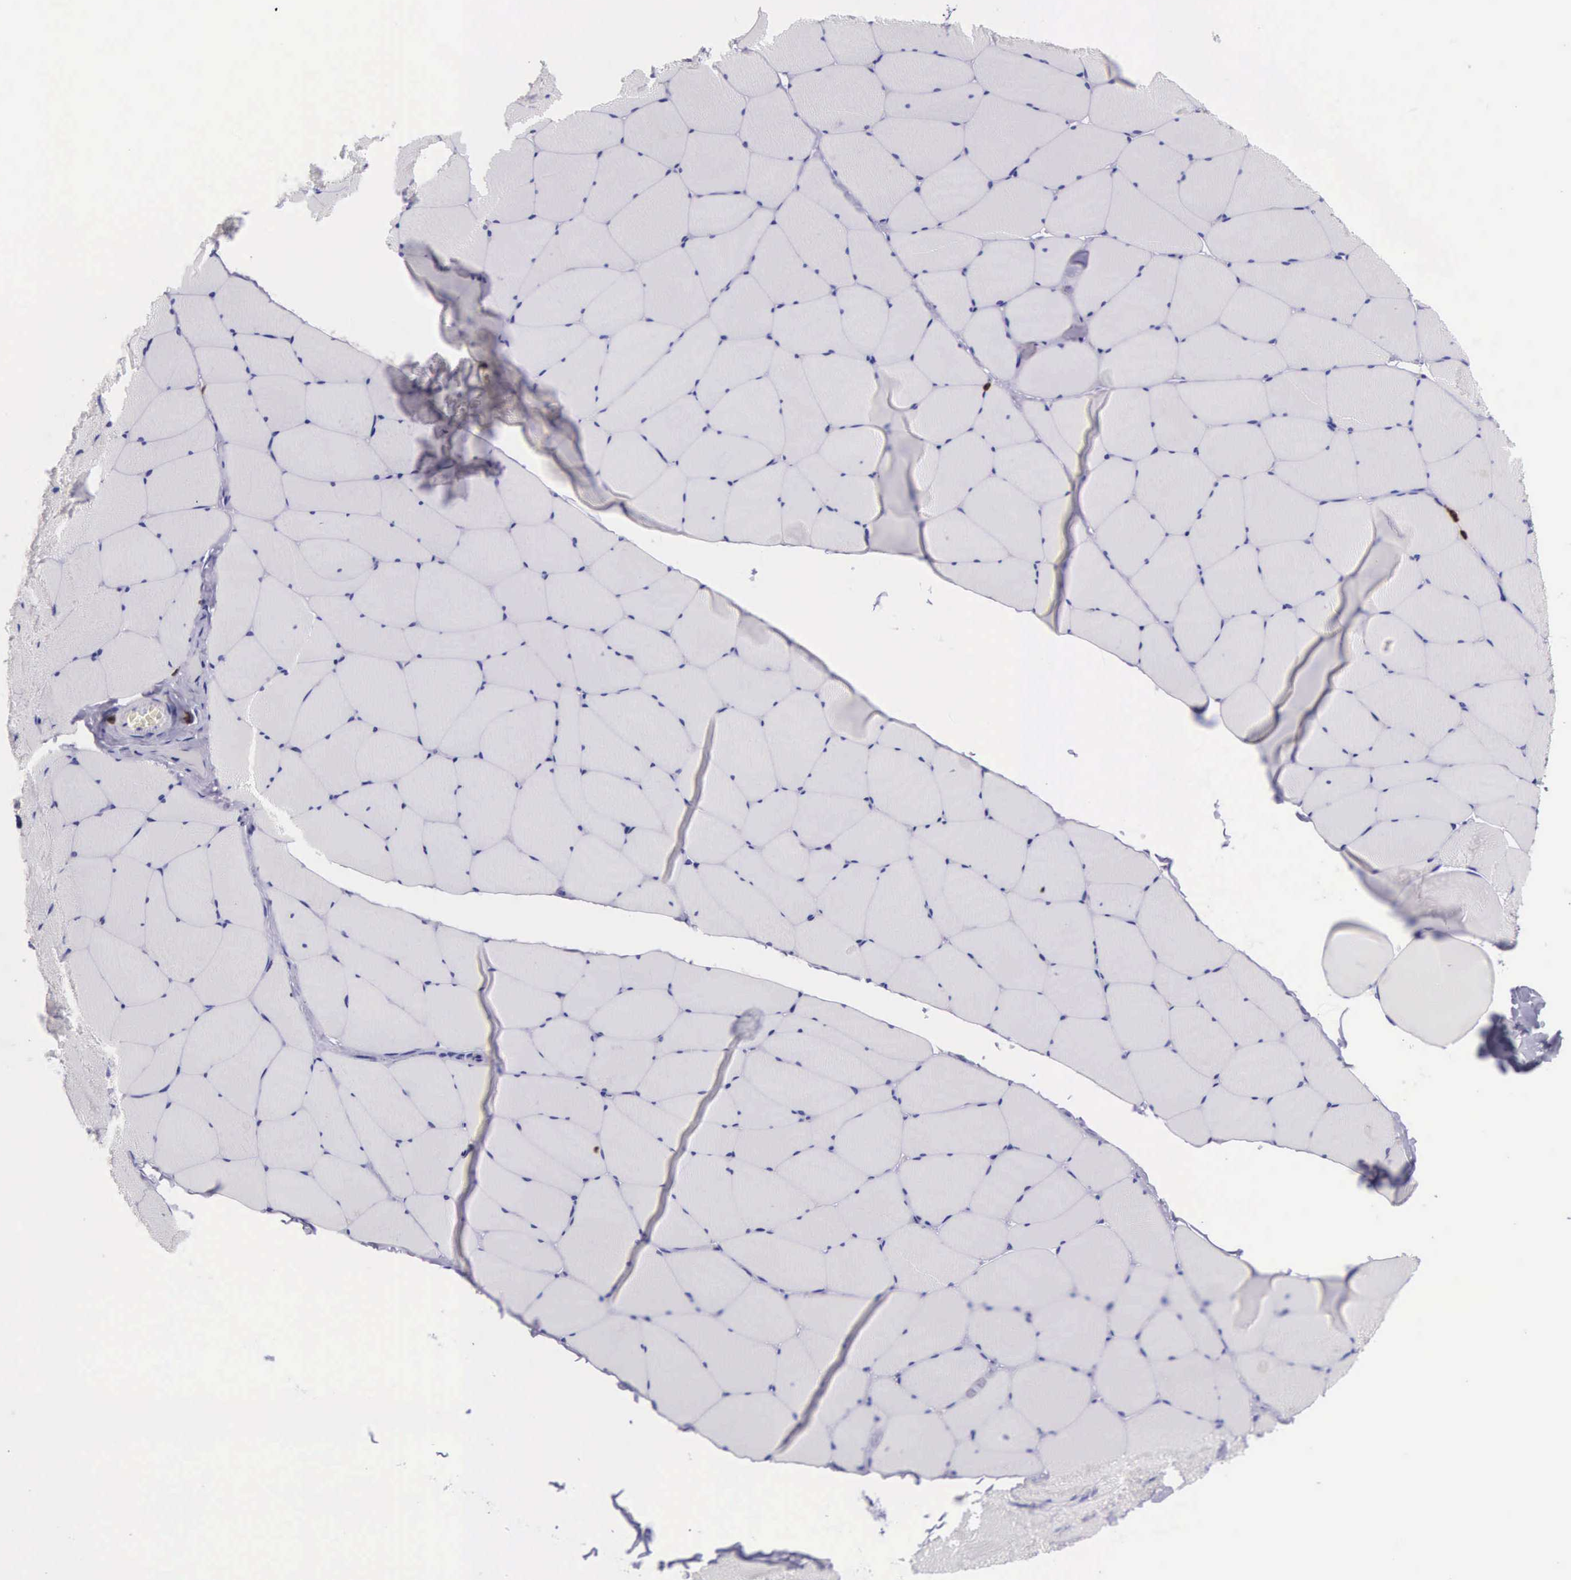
{"staining": {"intensity": "negative", "quantity": "none", "location": "none"}, "tissue": "skeletal muscle", "cell_type": "Myocytes", "image_type": "normal", "snomed": [{"axis": "morphology", "description": "Normal tissue, NOS"}, {"axis": "topography", "description": "Skeletal muscle"}, {"axis": "topography", "description": "Salivary gland"}], "caption": "There is no significant expression in myocytes of skeletal muscle. The staining was performed using DAB (3,3'-diaminobenzidine) to visualize the protein expression in brown, while the nuclei were stained in blue with hematoxylin (Magnification: 20x).", "gene": "FCN1", "patient": {"sex": "male", "age": 62}}